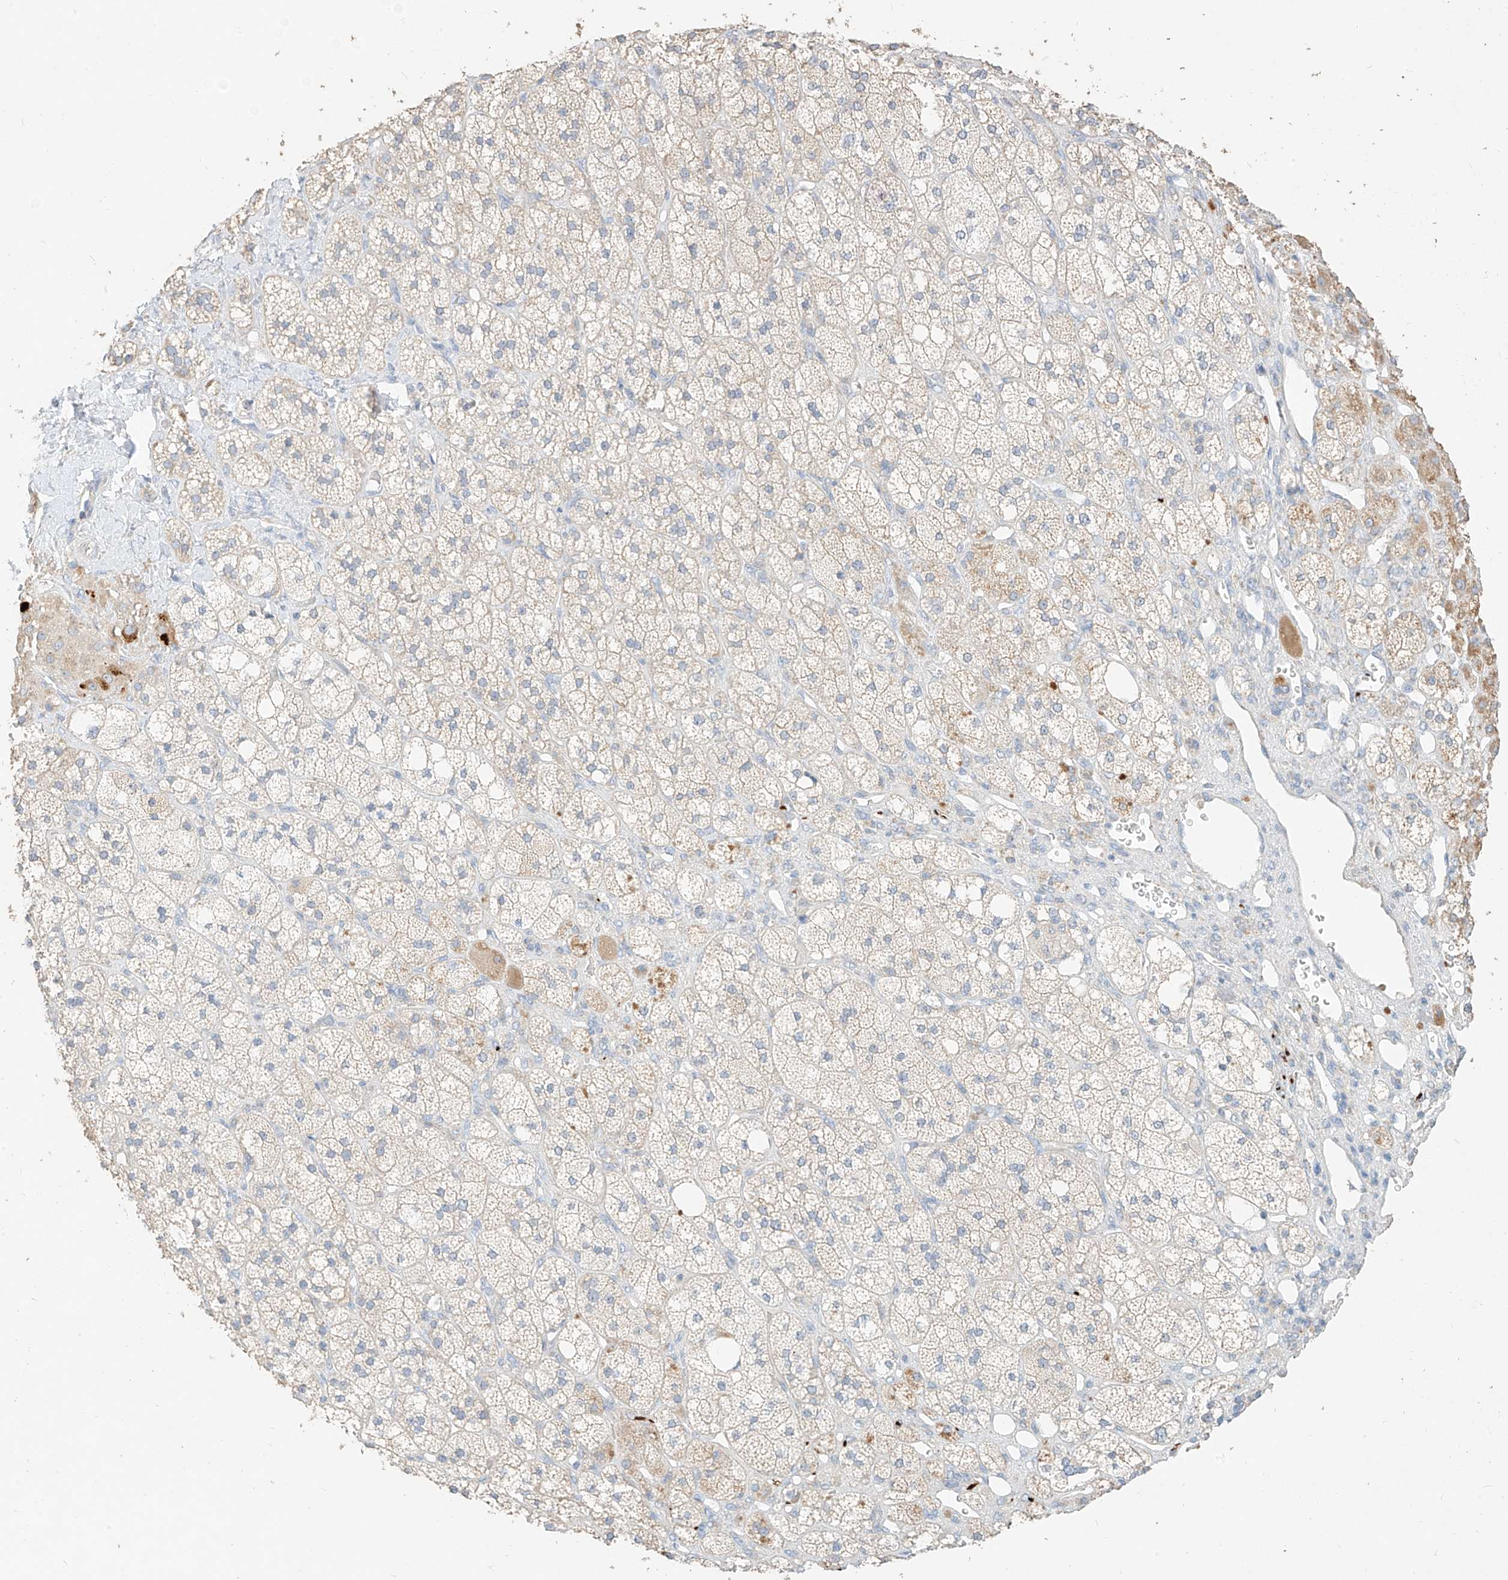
{"staining": {"intensity": "moderate", "quantity": "25%-75%", "location": "cytoplasmic/membranous"}, "tissue": "adrenal gland", "cell_type": "Glandular cells", "image_type": "normal", "snomed": [{"axis": "morphology", "description": "Normal tissue, NOS"}, {"axis": "topography", "description": "Adrenal gland"}], "caption": "Immunohistochemical staining of normal human adrenal gland exhibits 25%-75% levels of moderate cytoplasmic/membranous protein staining in about 25%-75% of glandular cells. (Stains: DAB in brown, nuclei in blue, Microscopy: brightfield microscopy at high magnification).", "gene": "ZZEF1", "patient": {"sex": "male", "age": 61}}